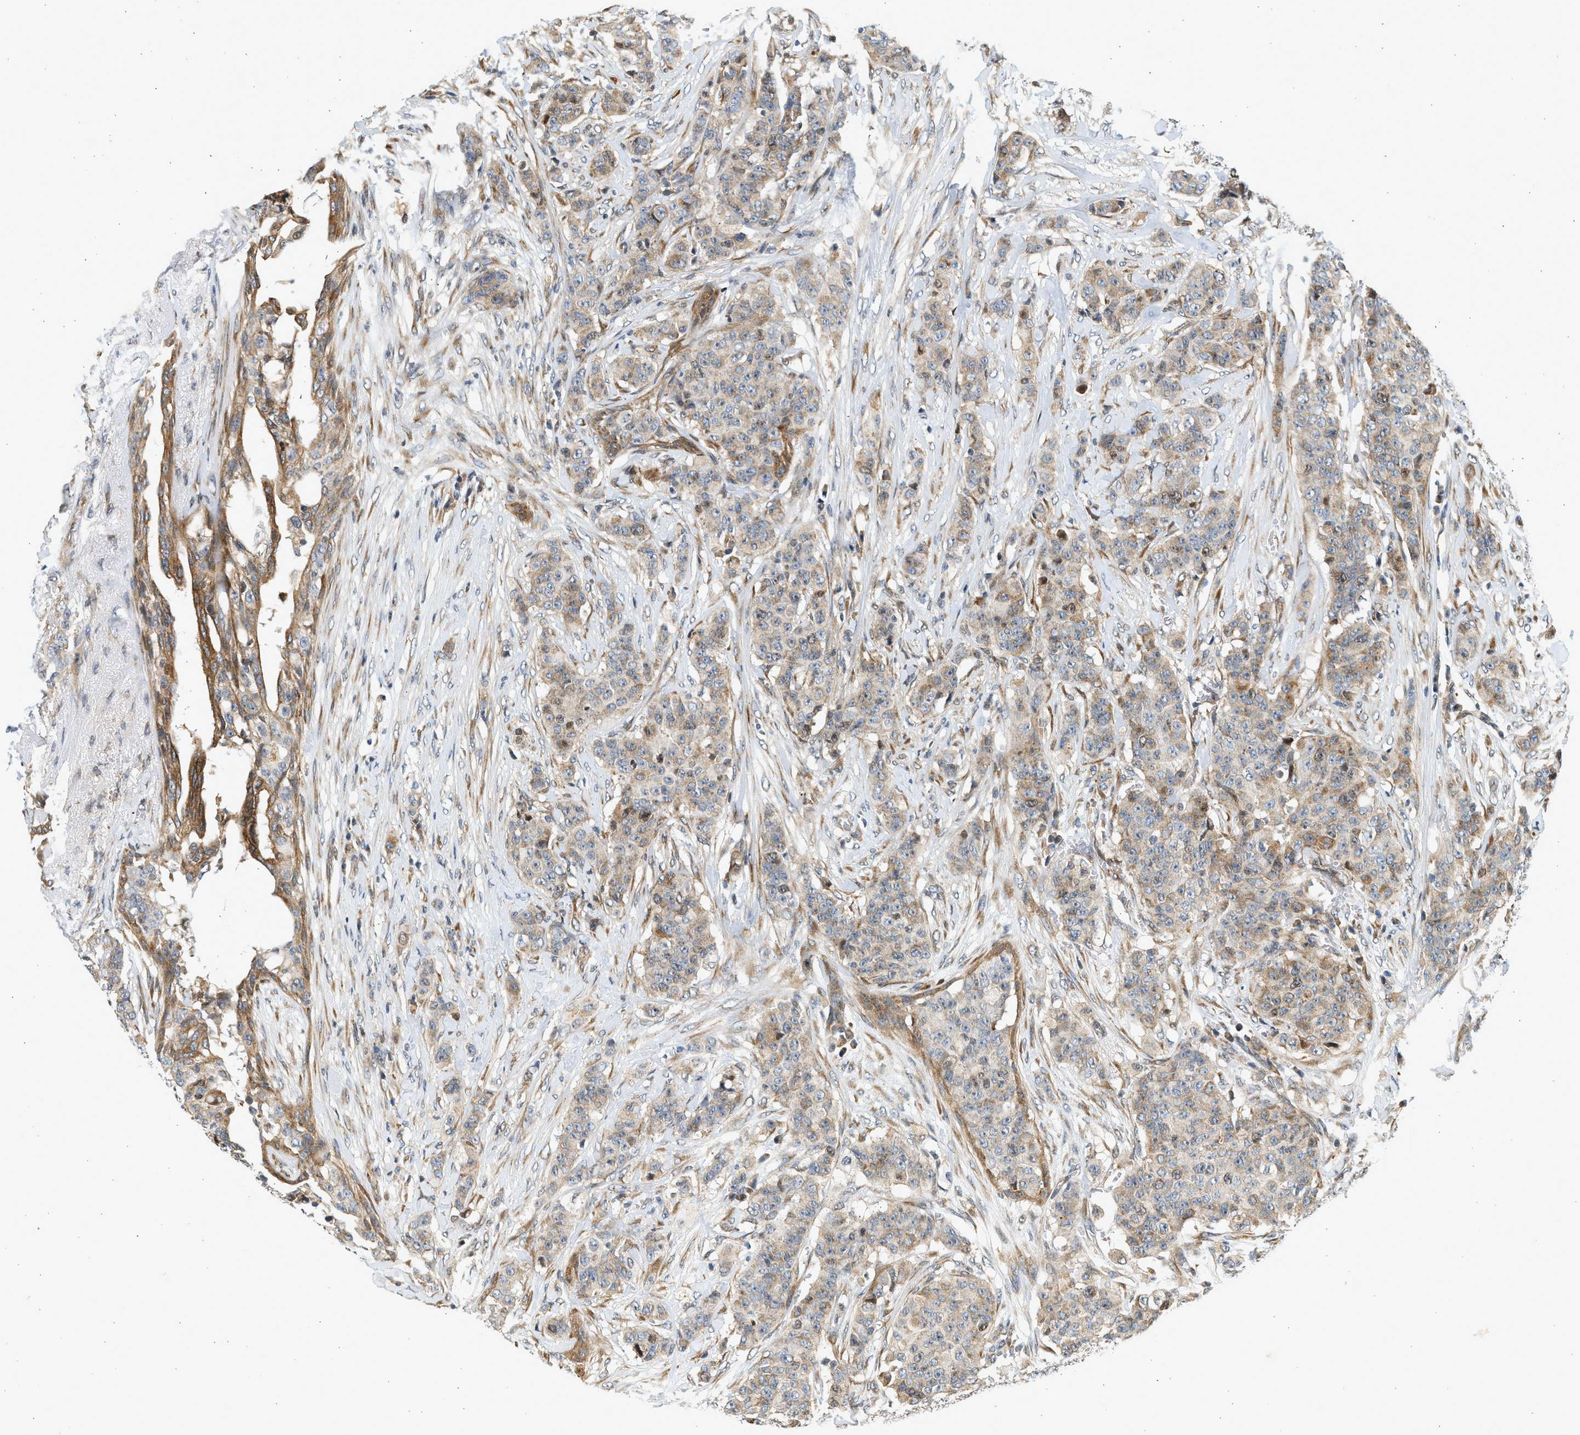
{"staining": {"intensity": "weak", "quantity": ">75%", "location": "cytoplasmic/membranous"}, "tissue": "breast cancer", "cell_type": "Tumor cells", "image_type": "cancer", "snomed": [{"axis": "morphology", "description": "Normal tissue, NOS"}, {"axis": "morphology", "description": "Duct carcinoma"}, {"axis": "topography", "description": "Breast"}], "caption": "This micrograph shows breast cancer (invasive ductal carcinoma) stained with immunohistochemistry (IHC) to label a protein in brown. The cytoplasmic/membranous of tumor cells show weak positivity for the protein. Nuclei are counter-stained blue.", "gene": "NRSN2", "patient": {"sex": "female", "age": 40}}